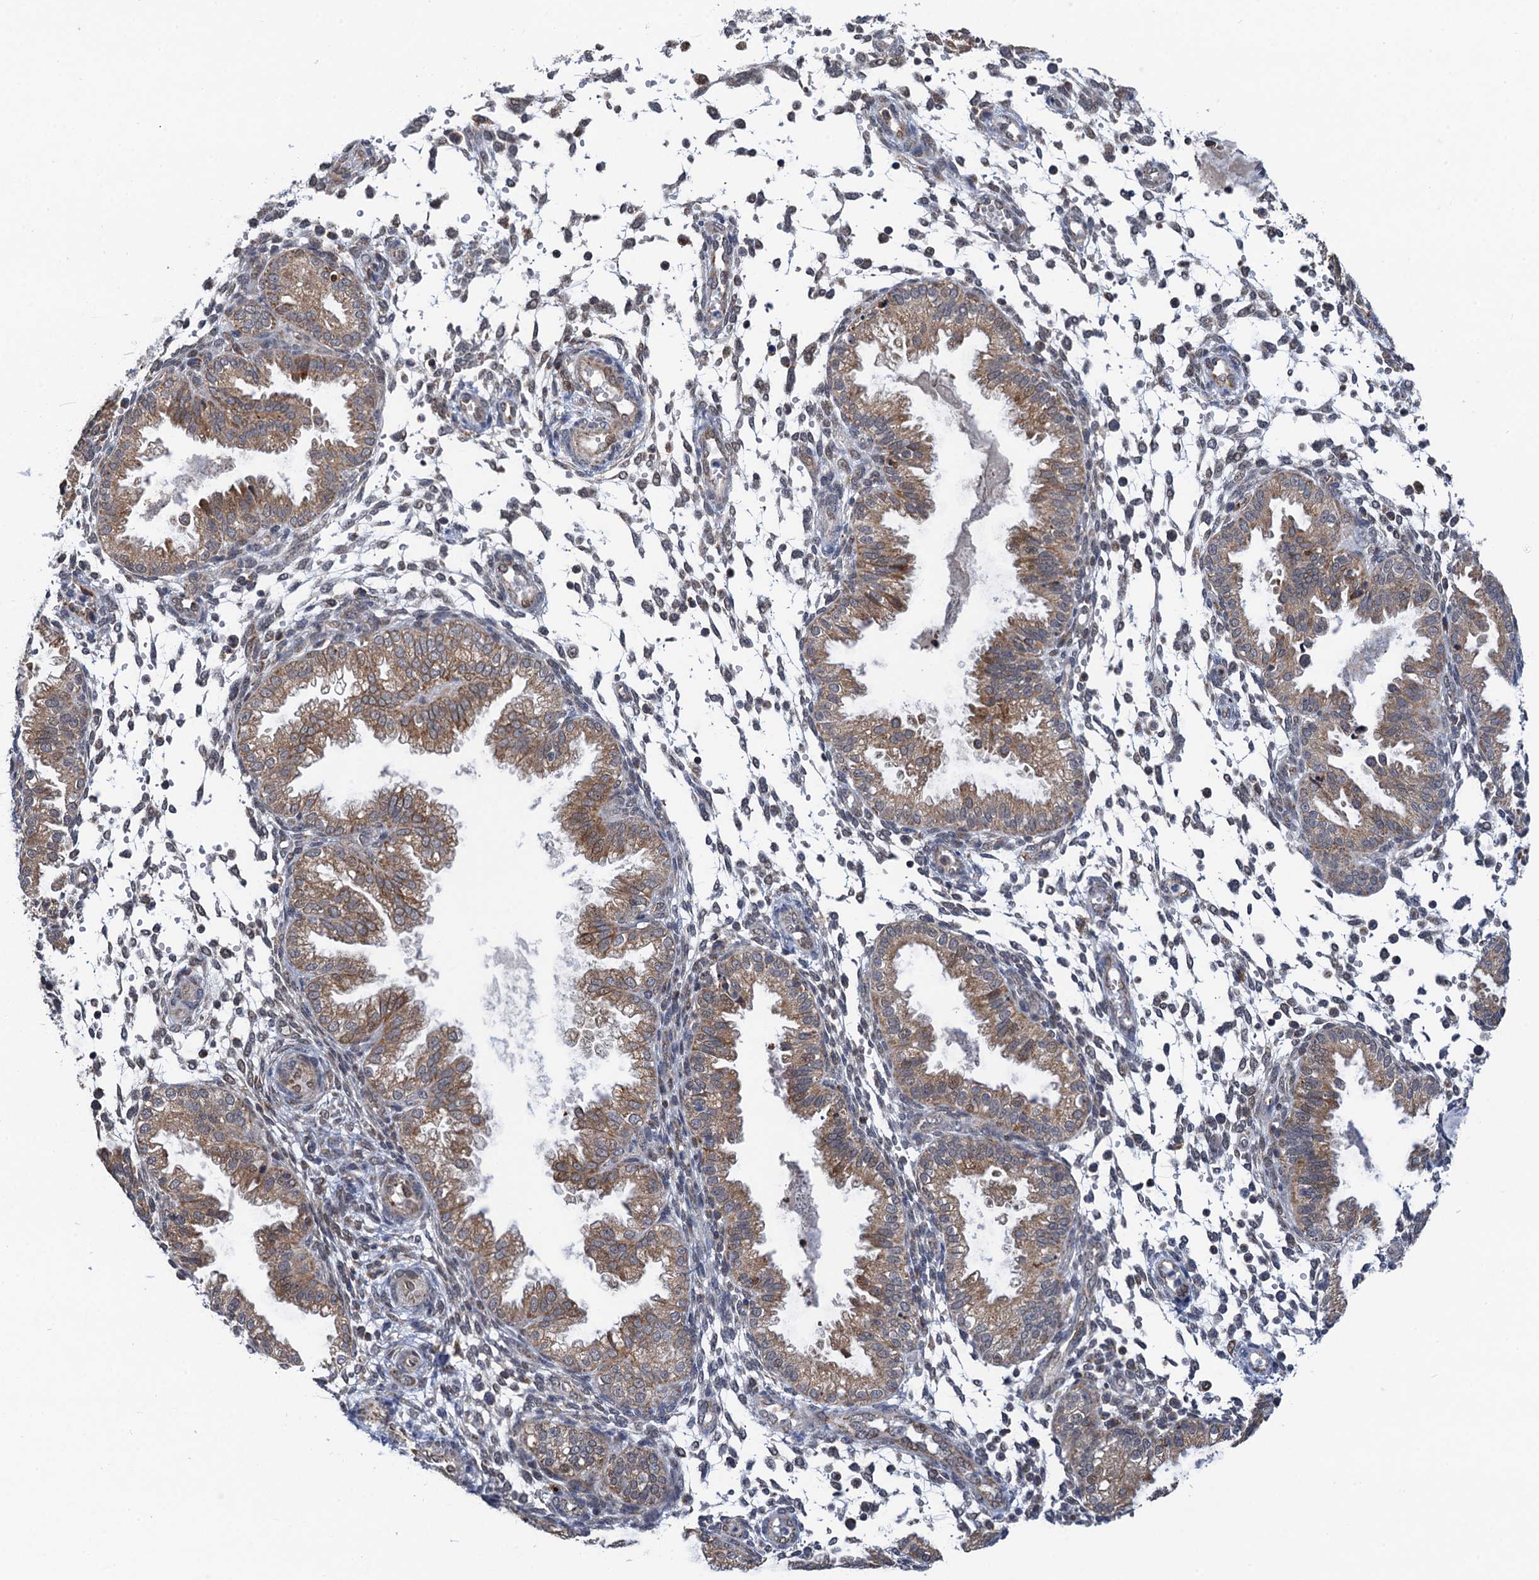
{"staining": {"intensity": "weak", "quantity": "<25%", "location": "cytoplasmic/membranous"}, "tissue": "endometrium", "cell_type": "Cells in endometrial stroma", "image_type": "normal", "snomed": [{"axis": "morphology", "description": "Normal tissue, NOS"}, {"axis": "topography", "description": "Endometrium"}], "caption": "An IHC micrograph of unremarkable endometrium is shown. There is no staining in cells in endometrial stroma of endometrium. (Stains: DAB immunohistochemistry with hematoxylin counter stain, Microscopy: brightfield microscopy at high magnification).", "gene": "CMPK2", "patient": {"sex": "female", "age": 33}}